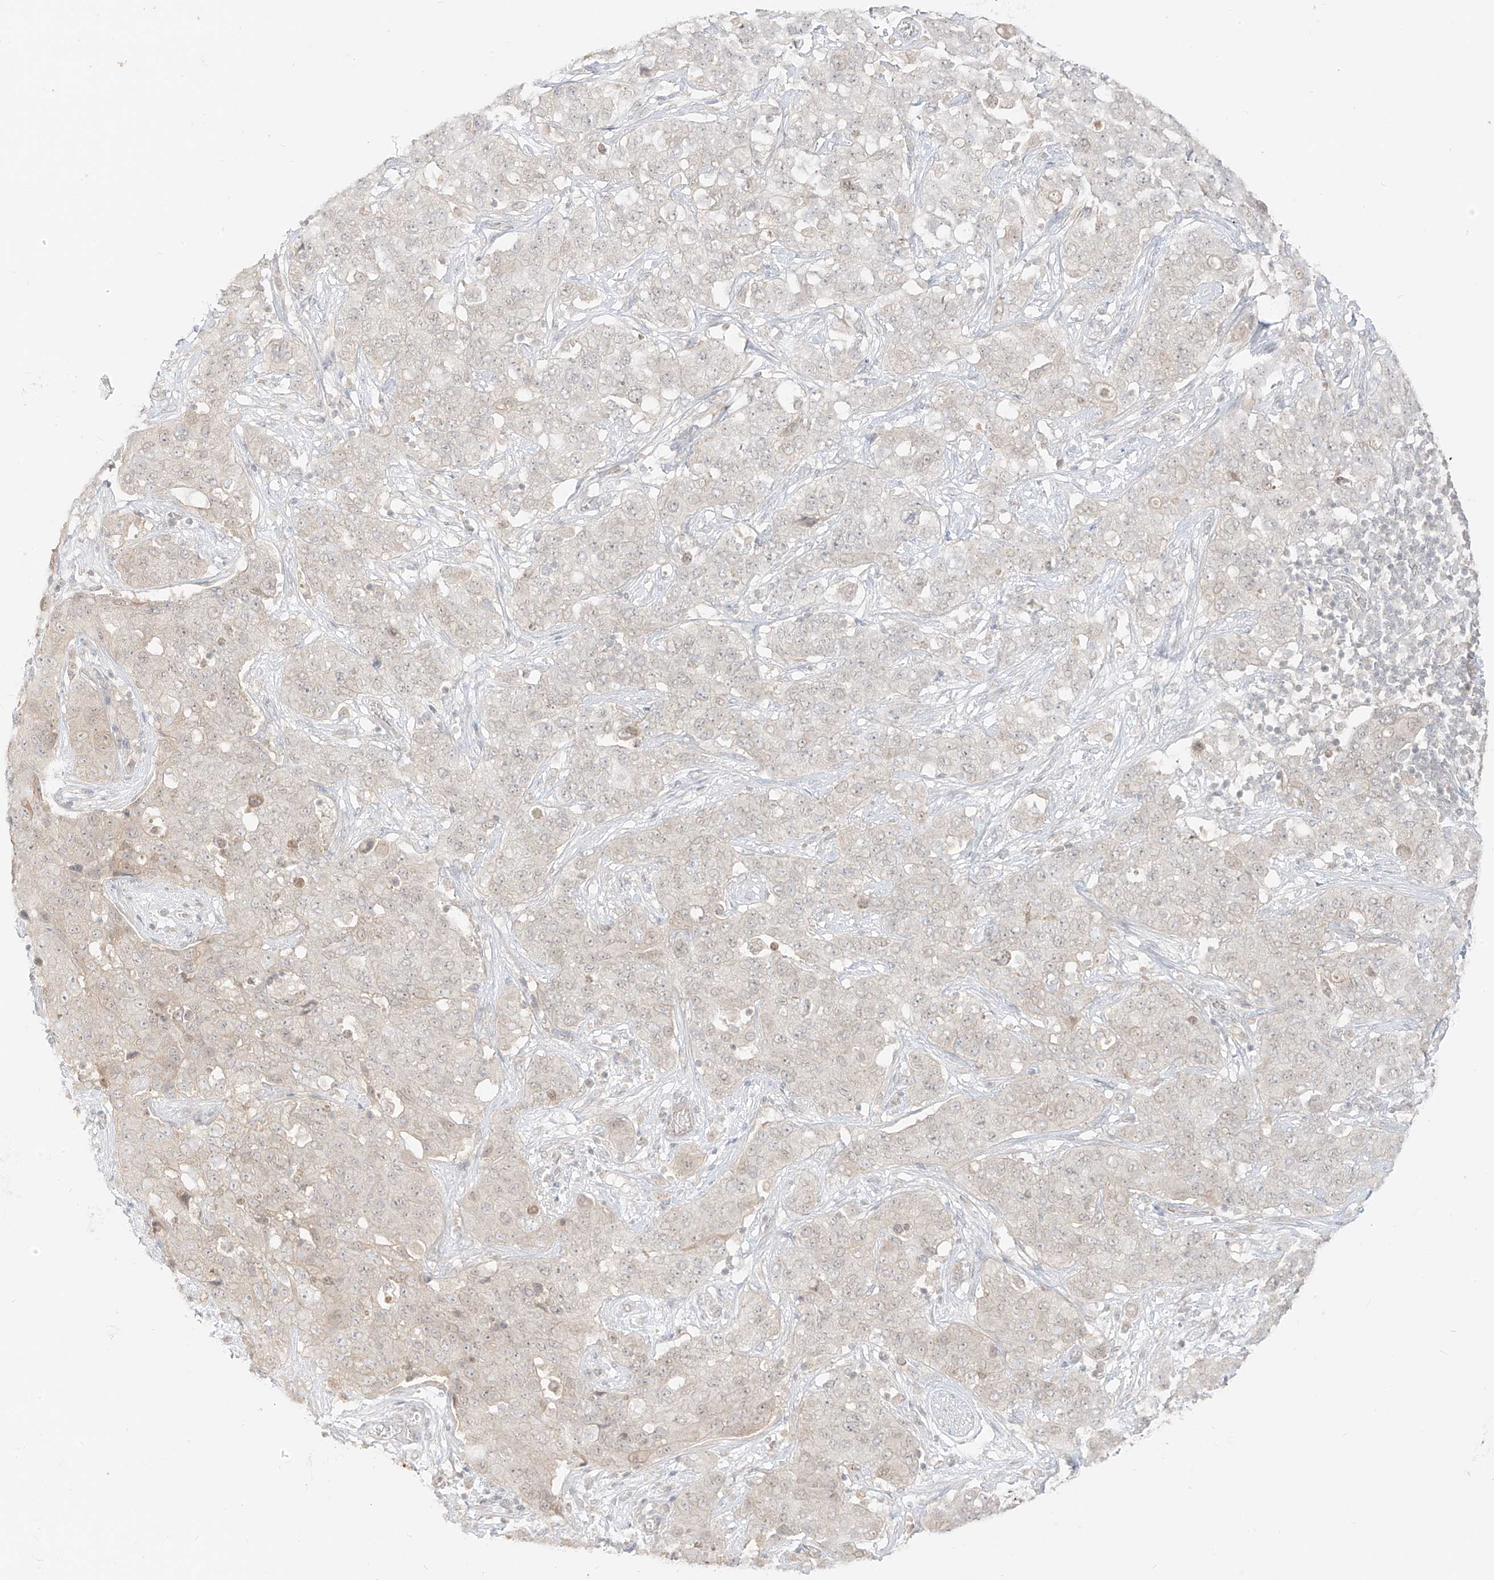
{"staining": {"intensity": "negative", "quantity": "none", "location": "none"}, "tissue": "stomach cancer", "cell_type": "Tumor cells", "image_type": "cancer", "snomed": [{"axis": "morphology", "description": "Normal tissue, NOS"}, {"axis": "morphology", "description": "Adenocarcinoma, NOS"}, {"axis": "topography", "description": "Lymph node"}, {"axis": "topography", "description": "Stomach"}], "caption": "Stomach adenocarcinoma stained for a protein using immunohistochemistry demonstrates no staining tumor cells.", "gene": "LIPT1", "patient": {"sex": "male", "age": 48}}